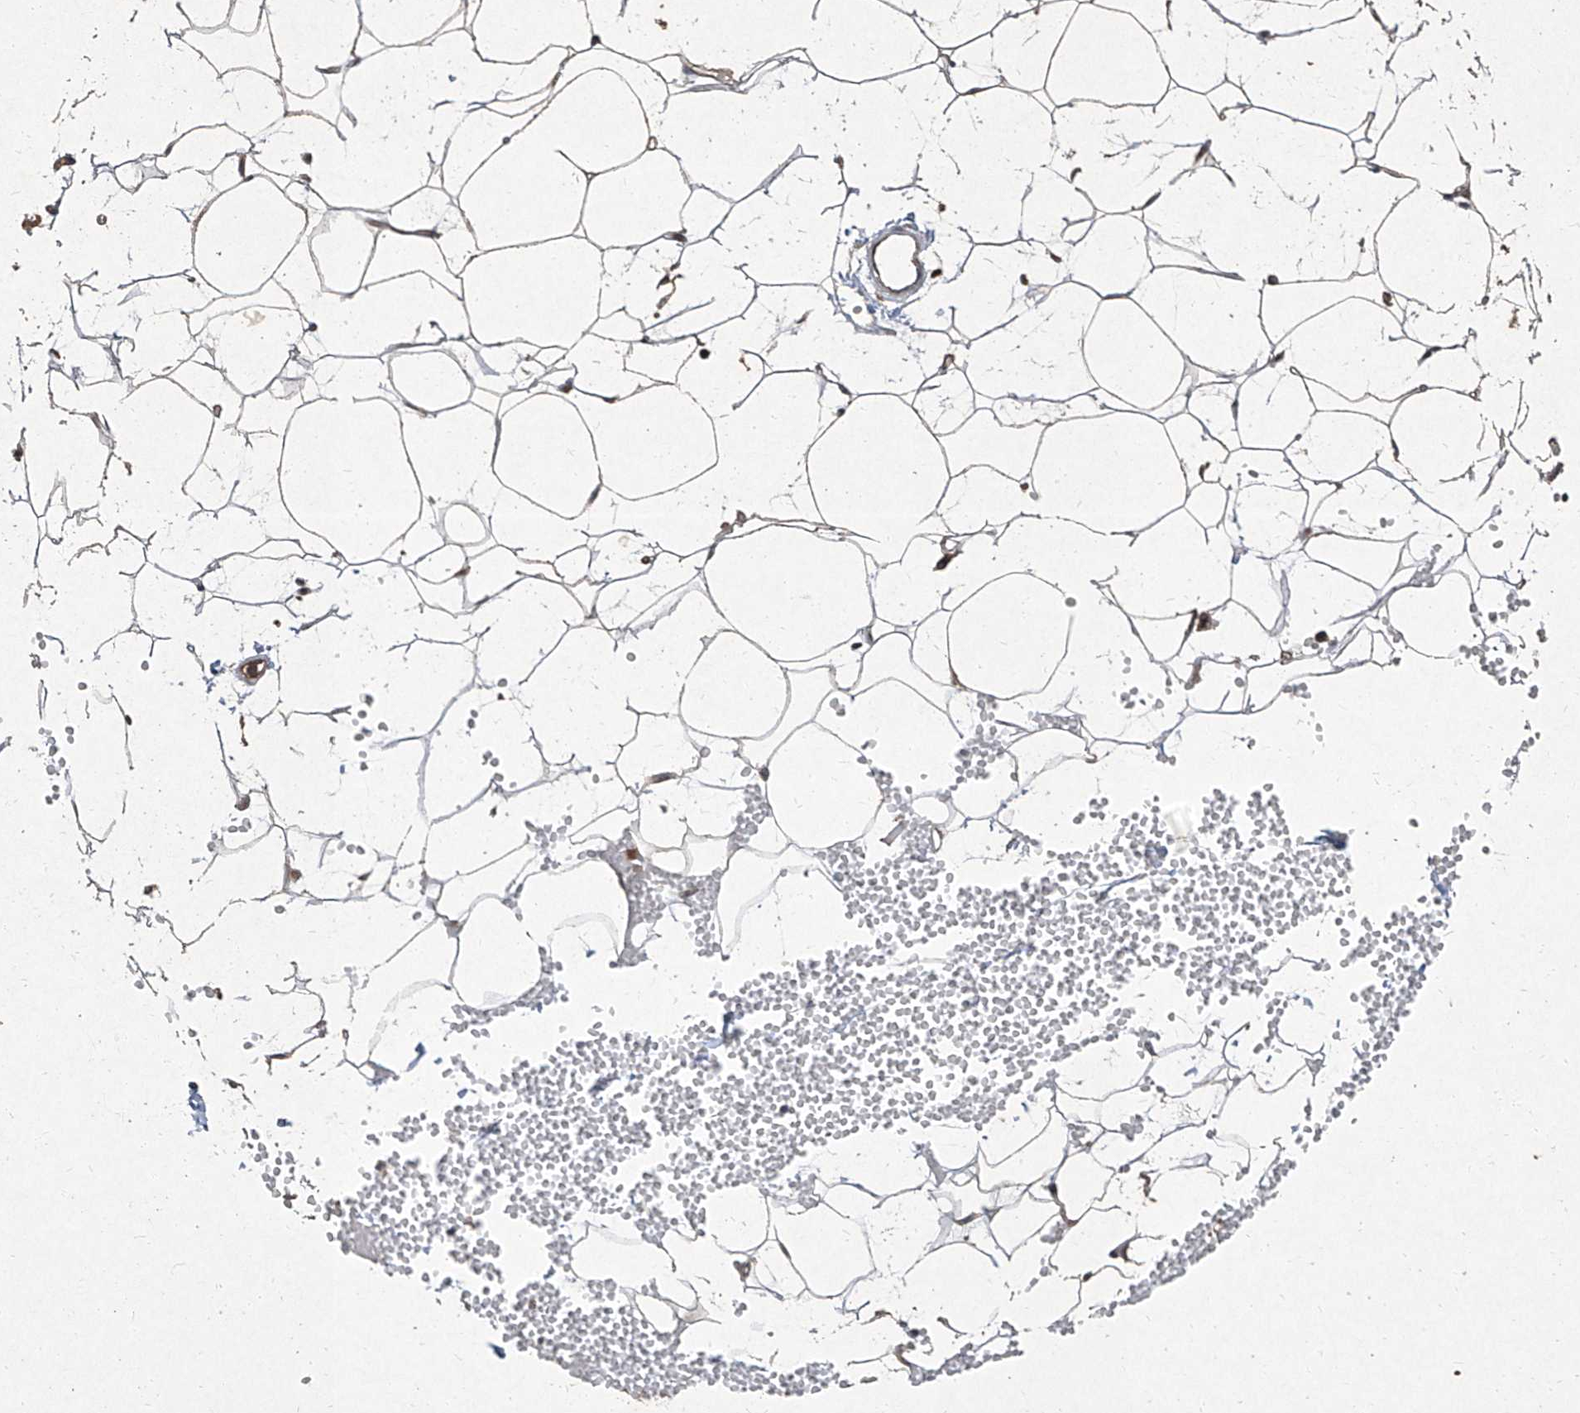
{"staining": {"intensity": "moderate", "quantity": ">75%", "location": "cytoplasmic/membranous"}, "tissue": "adipose tissue", "cell_type": "Adipocytes", "image_type": "normal", "snomed": [{"axis": "morphology", "description": "Normal tissue, NOS"}, {"axis": "topography", "description": "Breast"}], "caption": "Immunohistochemistry histopathology image of normal adipose tissue: adipose tissue stained using immunohistochemistry (IHC) shows medium levels of moderate protein expression localized specifically in the cytoplasmic/membranous of adipocytes, appearing as a cytoplasmic/membranous brown color.", "gene": "CCN1", "patient": {"sex": "female", "age": 23}}